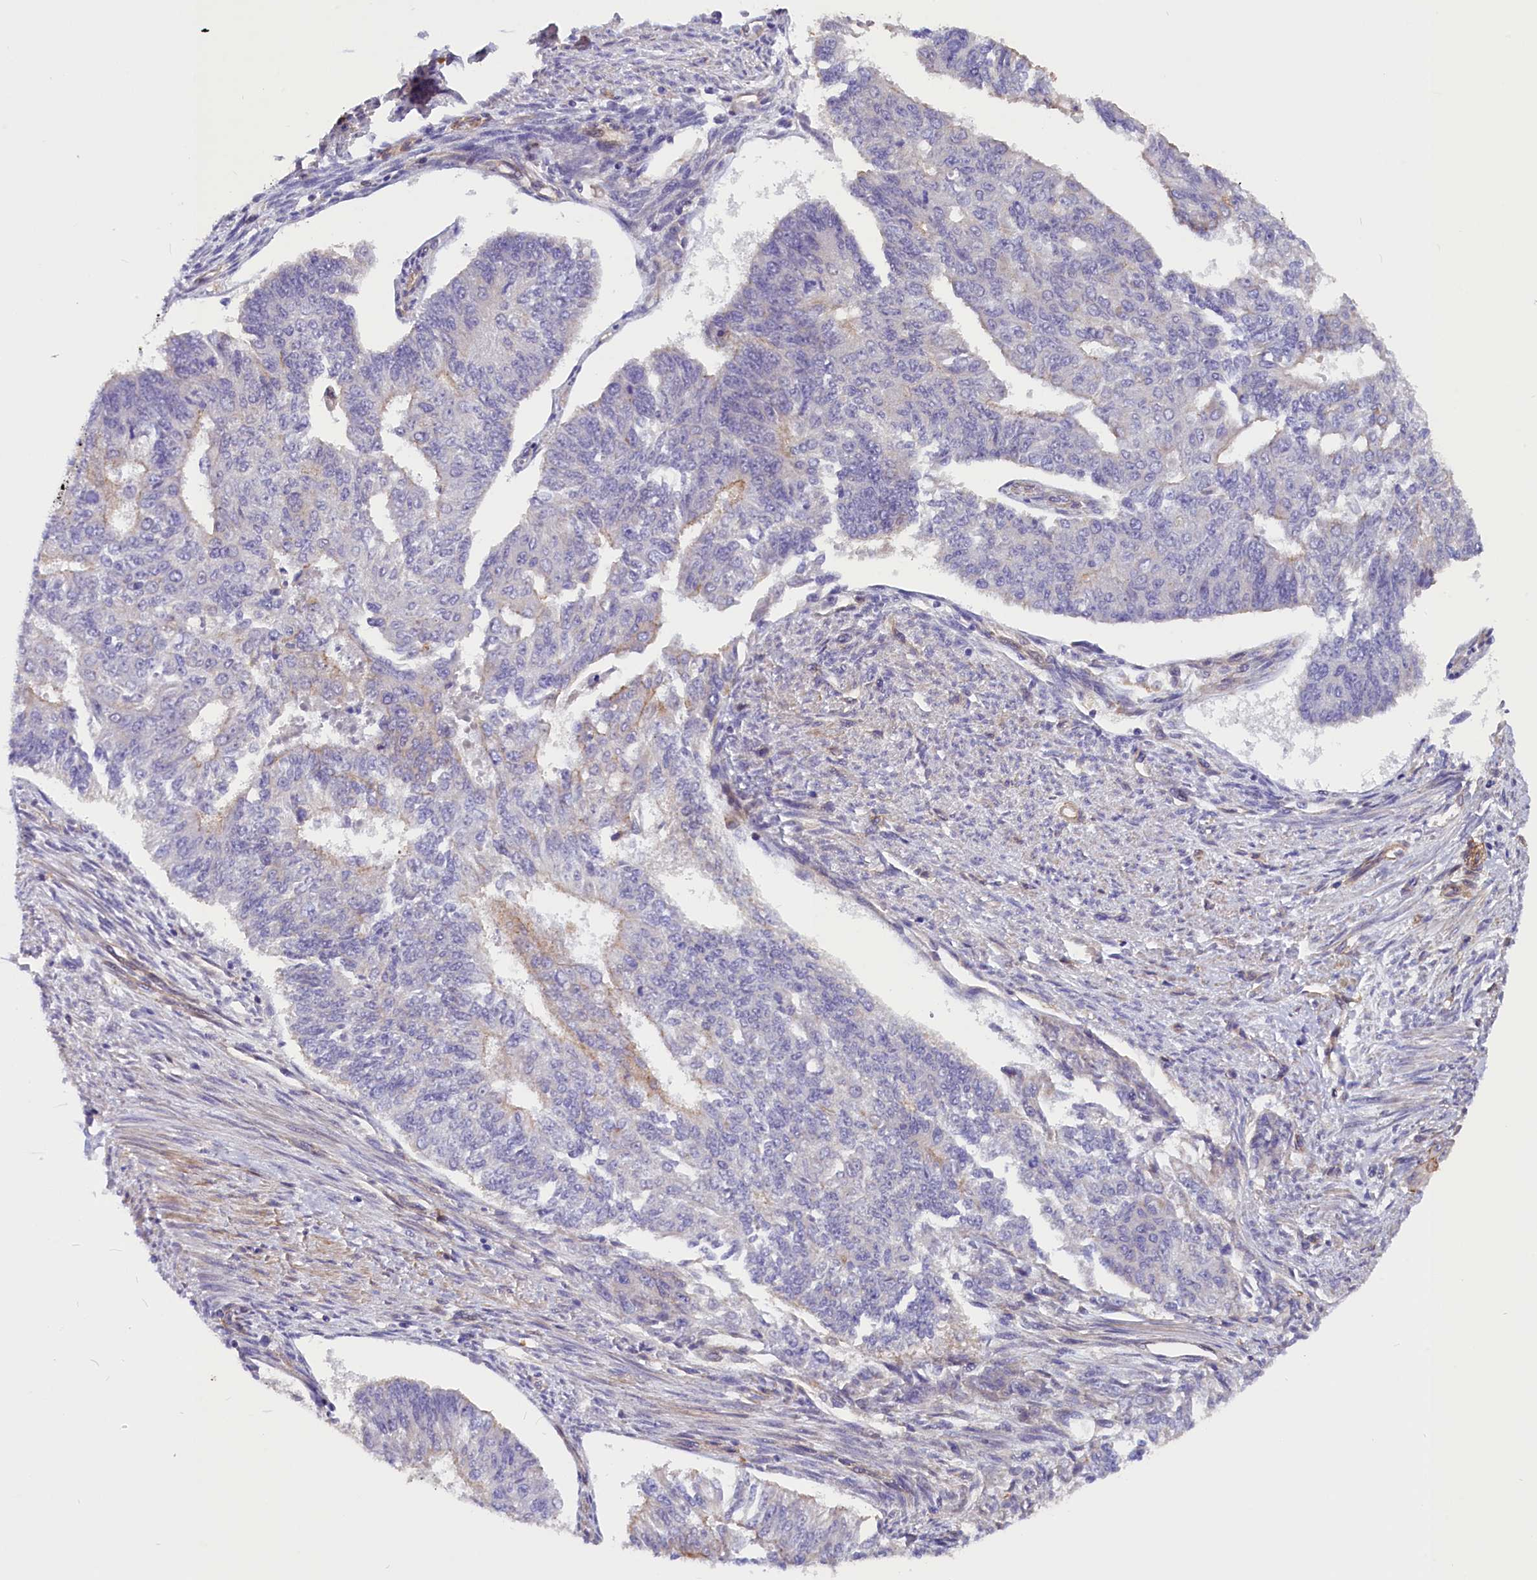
{"staining": {"intensity": "negative", "quantity": "none", "location": "none"}, "tissue": "endometrial cancer", "cell_type": "Tumor cells", "image_type": "cancer", "snomed": [{"axis": "morphology", "description": "Adenocarcinoma, NOS"}, {"axis": "topography", "description": "Endometrium"}], "caption": "Endometrial adenocarcinoma stained for a protein using immunohistochemistry (IHC) demonstrates no positivity tumor cells.", "gene": "MED20", "patient": {"sex": "female", "age": 32}}